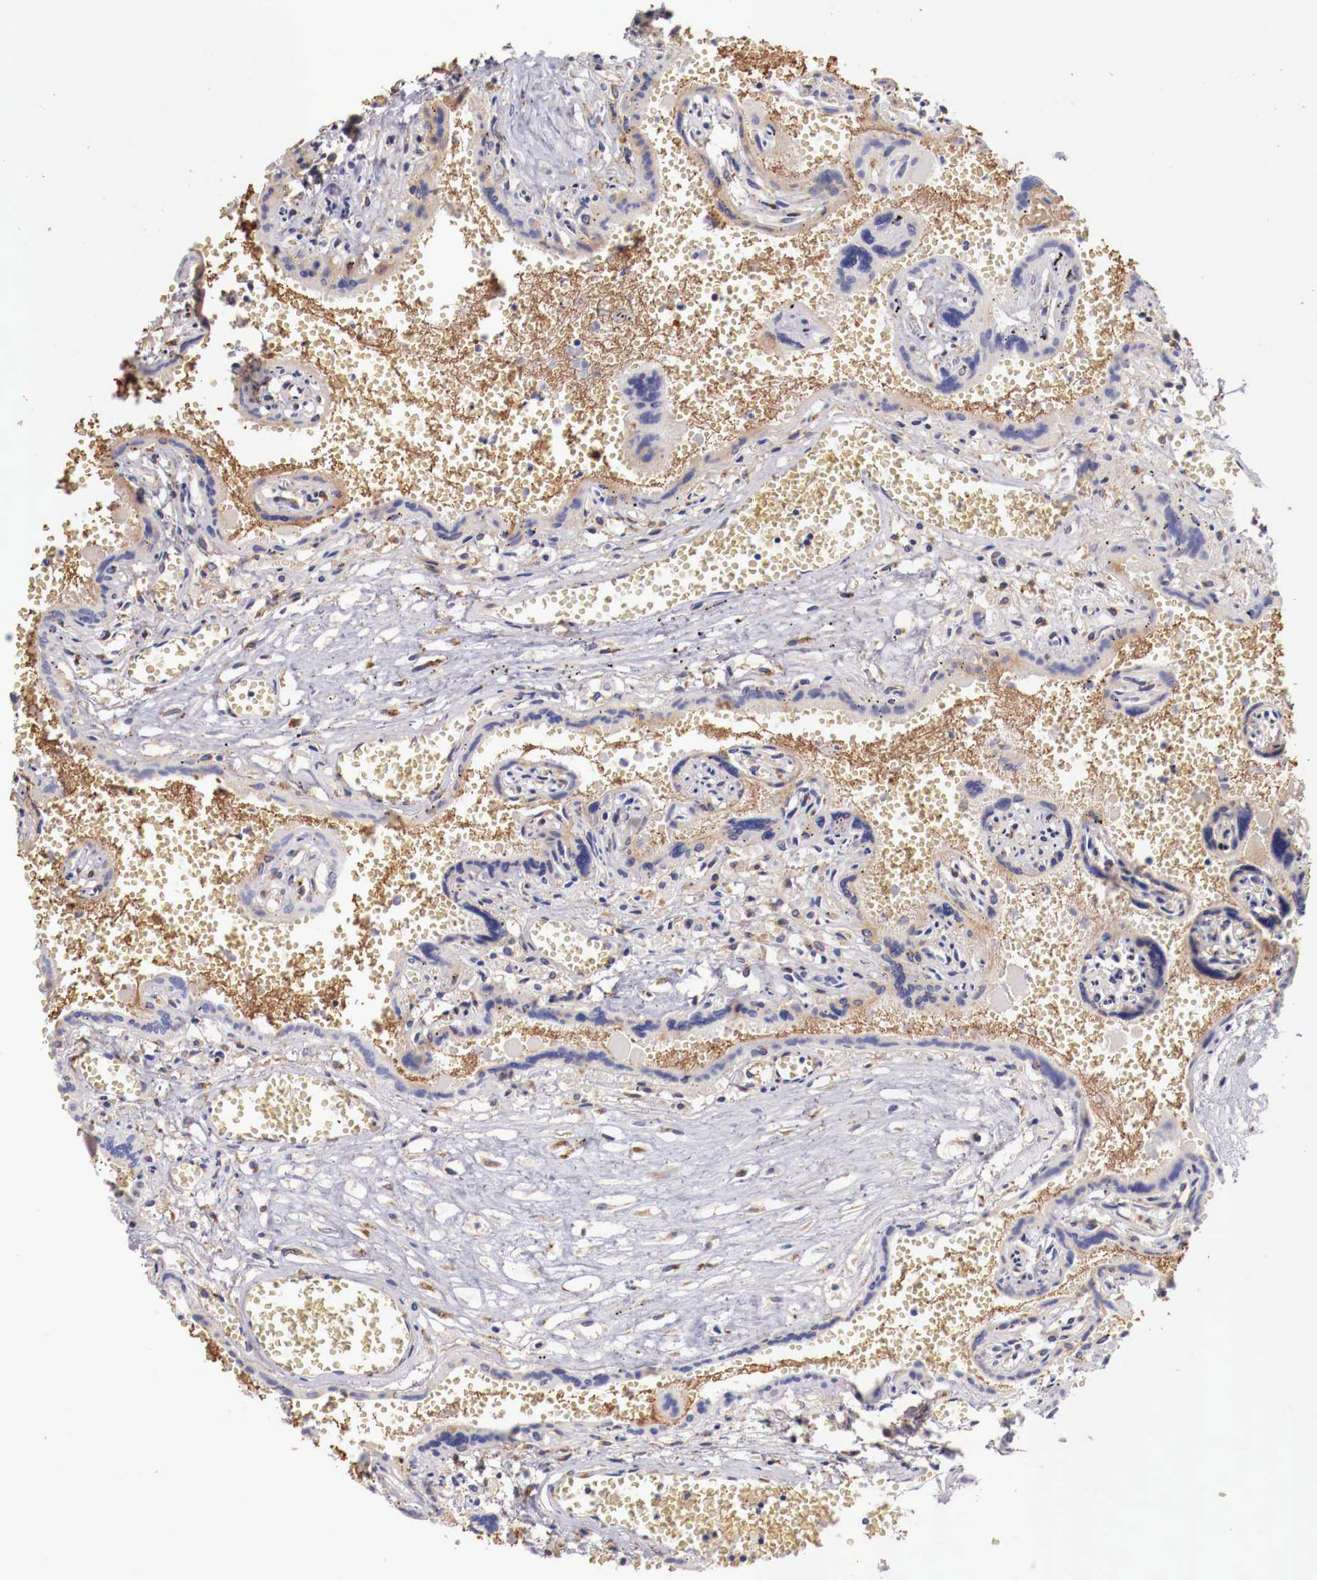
{"staining": {"intensity": "negative", "quantity": "none", "location": "none"}, "tissue": "placenta", "cell_type": "Decidual cells", "image_type": "normal", "snomed": [{"axis": "morphology", "description": "Normal tissue, NOS"}, {"axis": "topography", "description": "Placenta"}], "caption": "Immunohistochemistry (IHC) image of normal placenta: human placenta stained with DAB reveals no significant protein expression in decidual cells. (Brightfield microscopy of DAB immunohistochemistry at high magnification).", "gene": "PITPNA", "patient": {"sex": "female", "age": 40}}